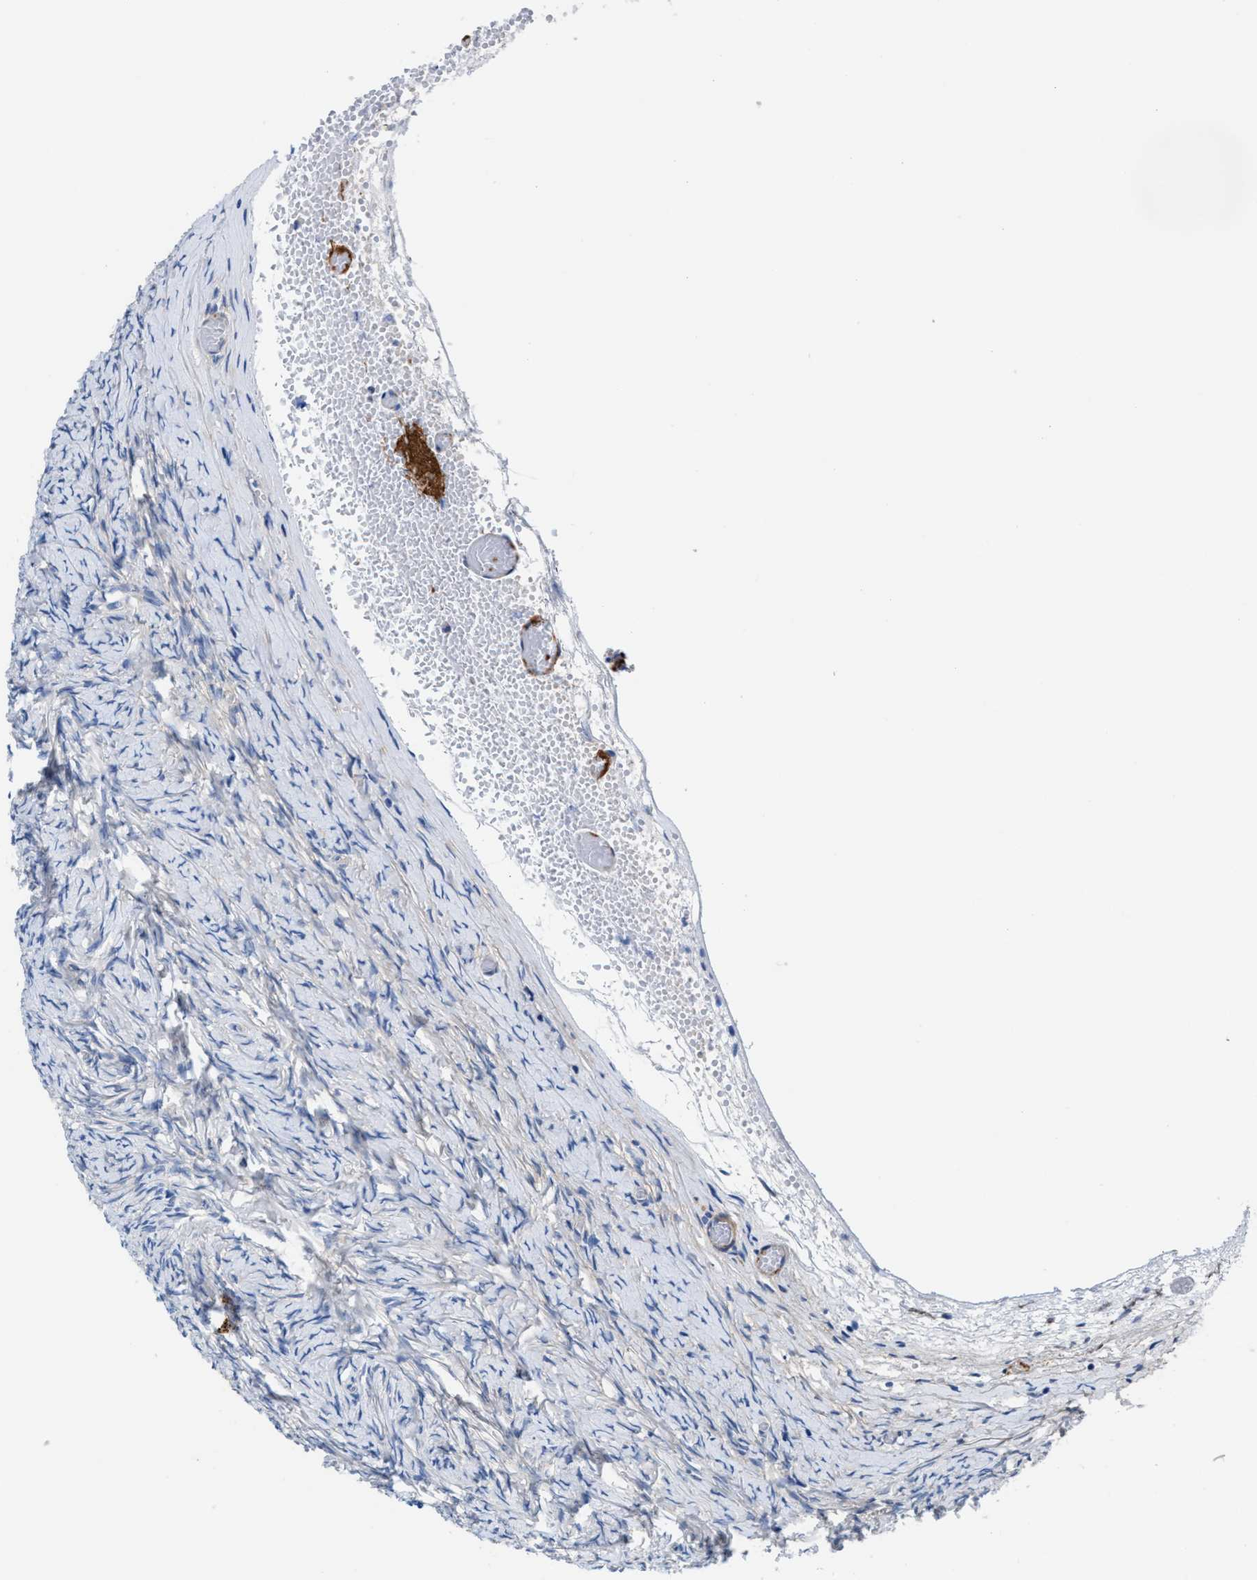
{"staining": {"intensity": "moderate", "quantity": "25%-75%", "location": "cytoplasmic/membranous"}, "tissue": "ovary", "cell_type": "Ovarian stroma cells", "image_type": "normal", "snomed": [{"axis": "morphology", "description": "Normal tissue, NOS"}, {"axis": "topography", "description": "Ovary"}], "caption": "Immunohistochemical staining of unremarkable ovary shows 25%-75% levels of moderate cytoplasmic/membranous protein staining in approximately 25%-75% of ovarian stroma cells. (DAB IHC with brightfield microscopy, high magnification).", "gene": "PARG", "patient": {"sex": "female", "age": 27}}